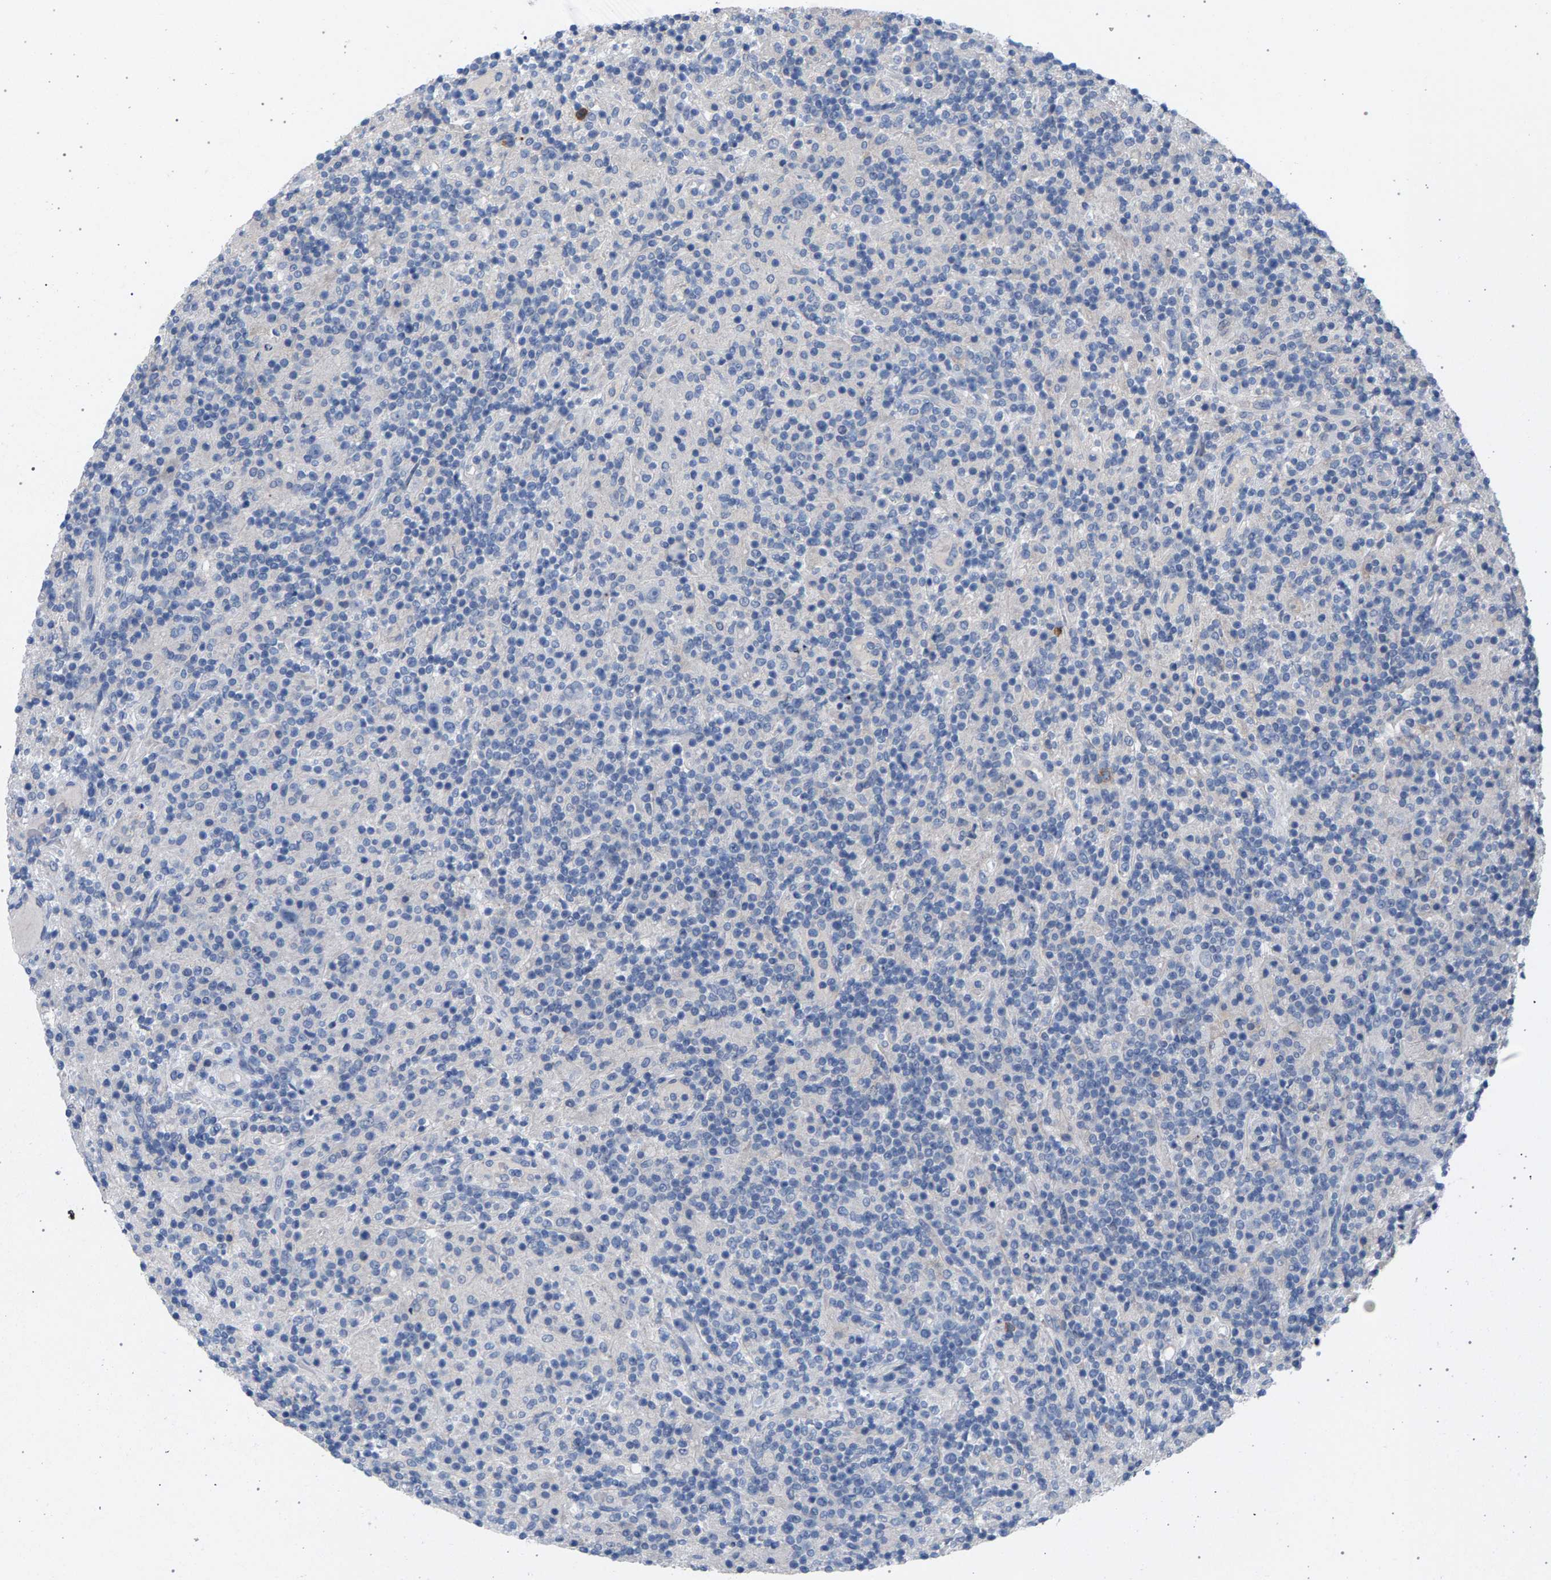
{"staining": {"intensity": "negative", "quantity": "none", "location": "none"}, "tissue": "lymphoma", "cell_type": "Tumor cells", "image_type": "cancer", "snomed": [{"axis": "morphology", "description": "Hodgkin's disease, NOS"}, {"axis": "topography", "description": "Lymph node"}], "caption": "Photomicrograph shows no protein staining in tumor cells of Hodgkin's disease tissue.", "gene": "MAMDC2", "patient": {"sex": "male", "age": 70}}